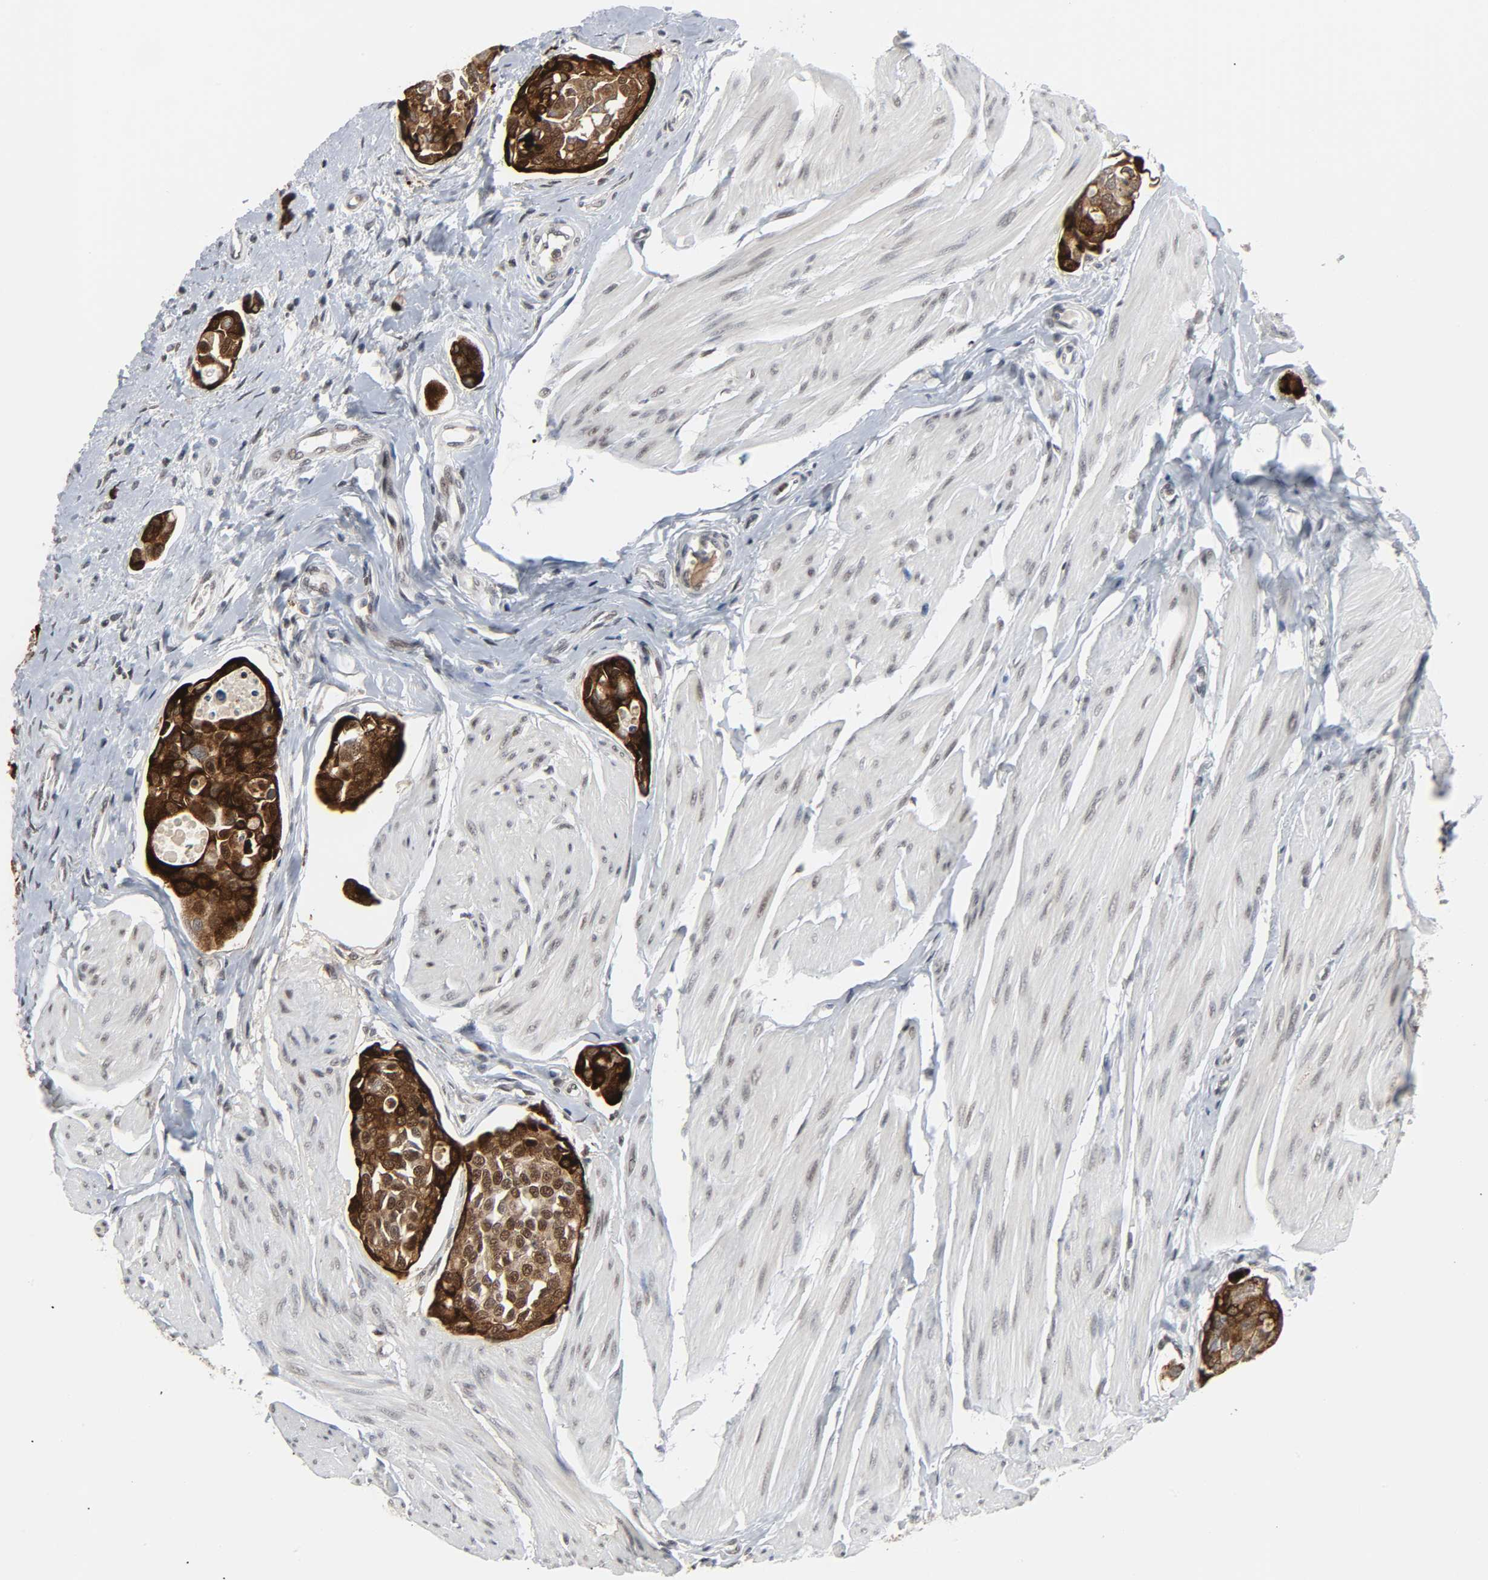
{"staining": {"intensity": "strong", "quantity": ">75%", "location": "cytoplasmic/membranous,nuclear"}, "tissue": "urothelial cancer", "cell_type": "Tumor cells", "image_type": "cancer", "snomed": [{"axis": "morphology", "description": "Urothelial carcinoma, High grade"}, {"axis": "topography", "description": "Urinary bladder"}], "caption": "High-magnification brightfield microscopy of urothelial cancer stained with DAB (brown) and counterstained with hematoxylin (blue). tumor cells exhibit strong cytoplasmic/membranous and nuclear positivity is seen in about>75% of cells.", "gene": "MUC1", "patient": {"sex": "male", "age": 78}}